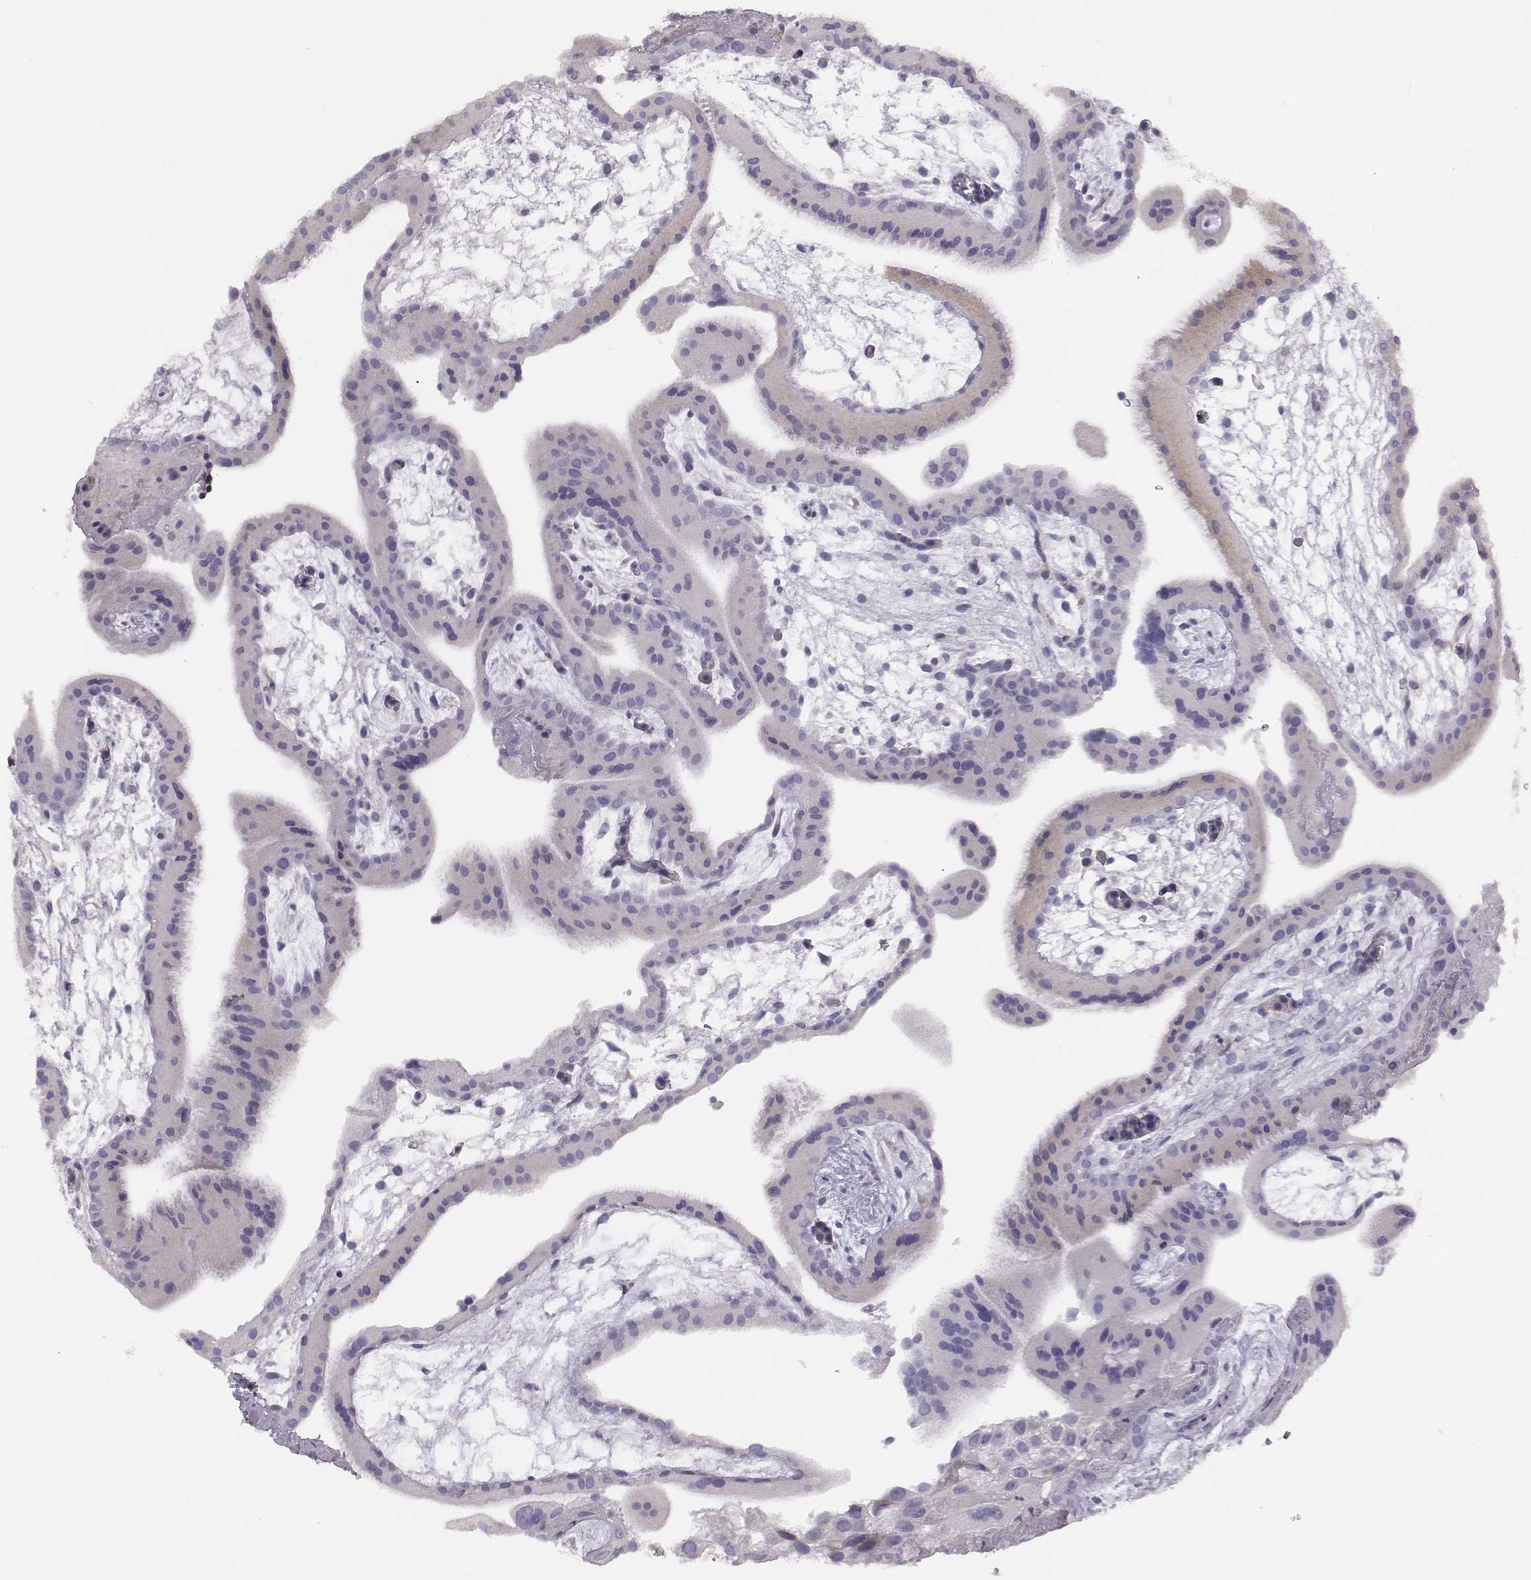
{"staining": {"intensity": "negative", "quantity": "none", "location": "none"}, "tissue": "placenta", "cell_type": "Decidual cells", "image_type": "normal", "snomed": [{"axis": "morphology", "description": "Normal tissue, NOS"}, {"axis": "topography", "description": "Placenta"}], "caption": "High magnification brightfield microscopy of normal placenta stained with DAB (3,3'-diaminobenzidine) (brown) and counterstained with hematoxylin (blue): decidual cells show no significant staining. (DAB immunohistochemistry (IHC) visualized using brightfield microscopy, high magnification).", "gene": "ENSG00000290147", "patient": {"sex": "female", "age": 19}}